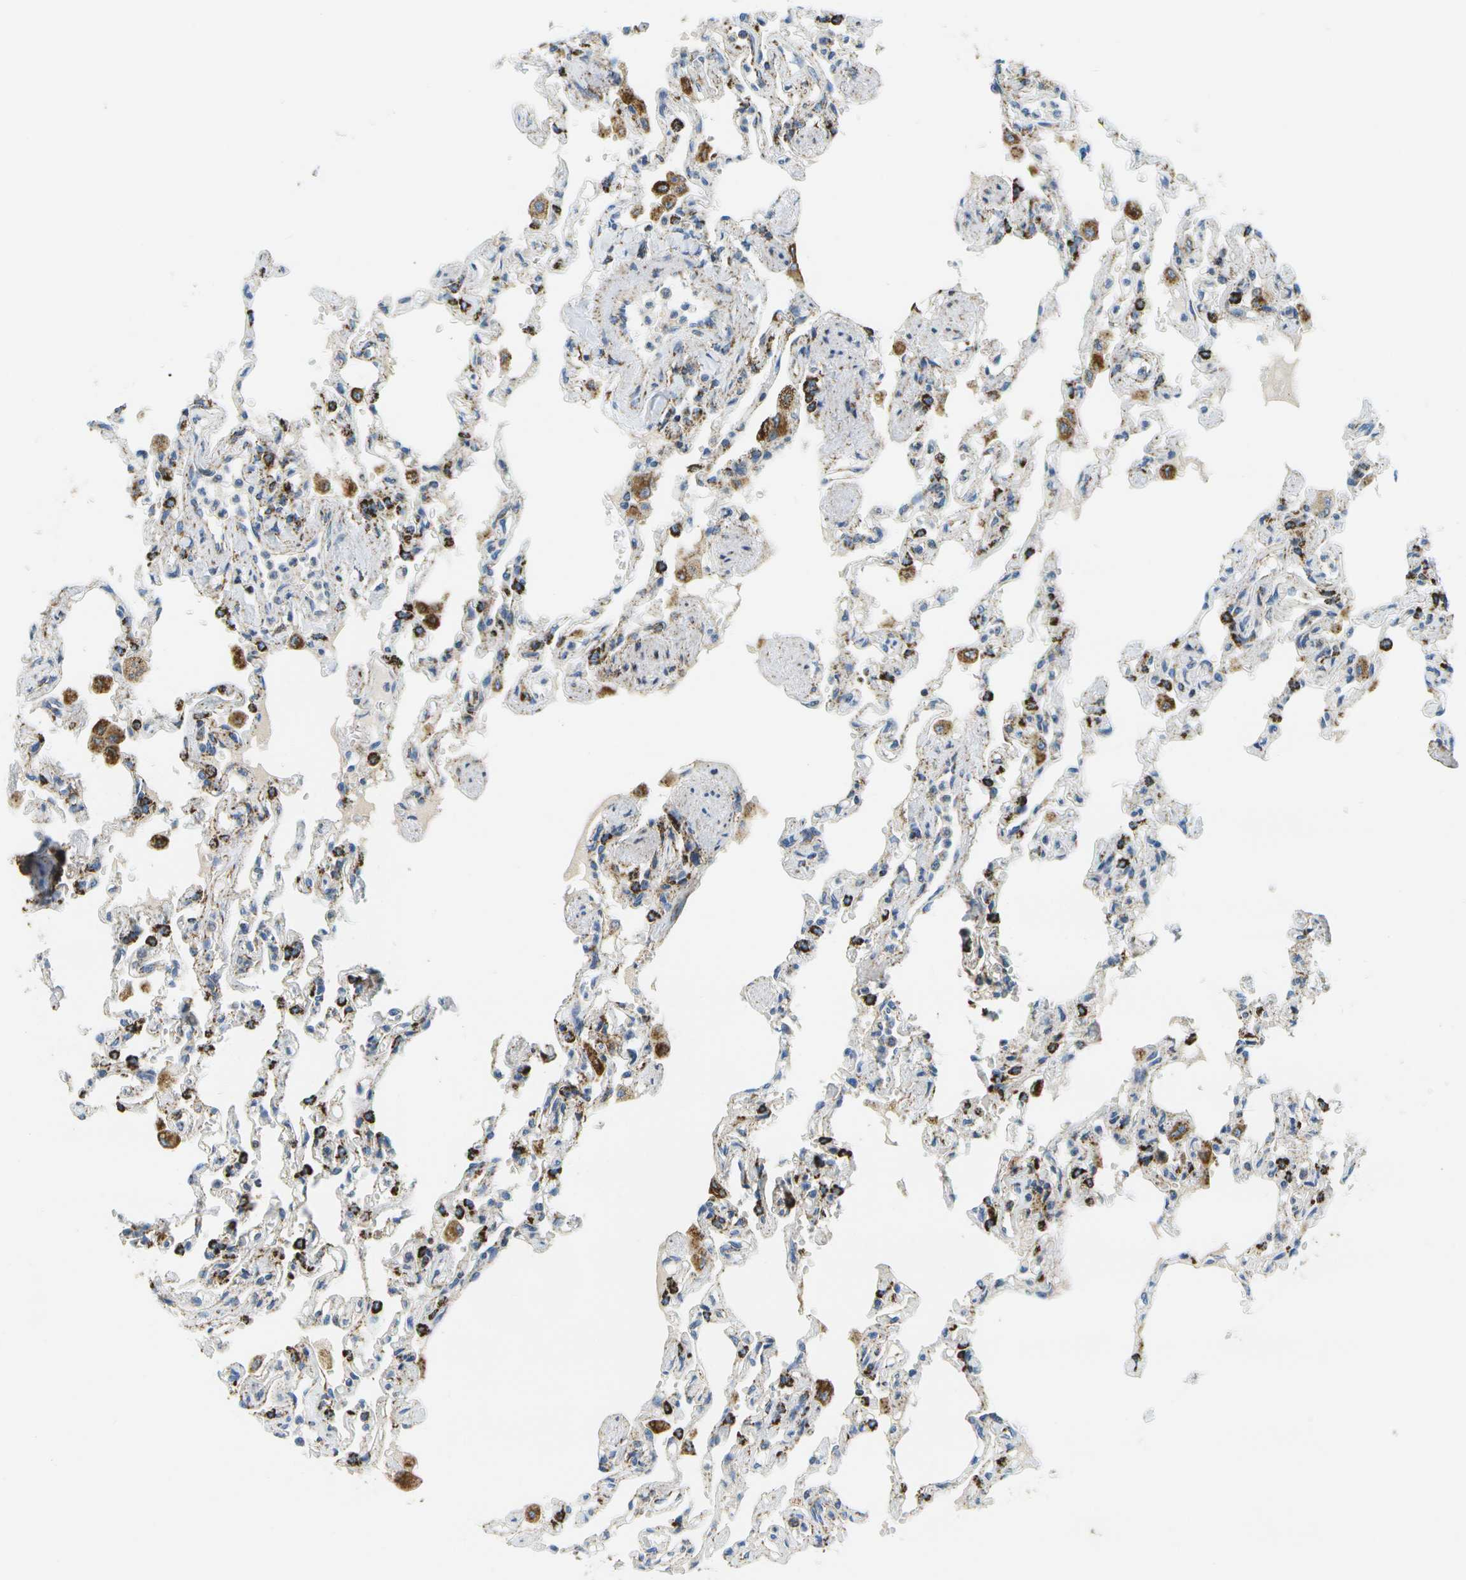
{"staining": {"intensity": "strong", "quantity": "<25%", "location": "cytoplasmic/membranous"}, "tissue": "lung", "cell_type": "Alveolar cells", "image_type": "normal", "snomed": [{"axis": "morphology", "description": "Normal tissue, NOS"}, {"axis": "topography", "description": "Lung"}], "caption": "Immunohistochemistry (IHC) (DAB) staining of normal human lung exhibits strong cytoplasmic/membranous protein staining in approximately <25% of alveolar cells.", "gene": "HLCS", "patient": {"sex": "male", "age": 21}}